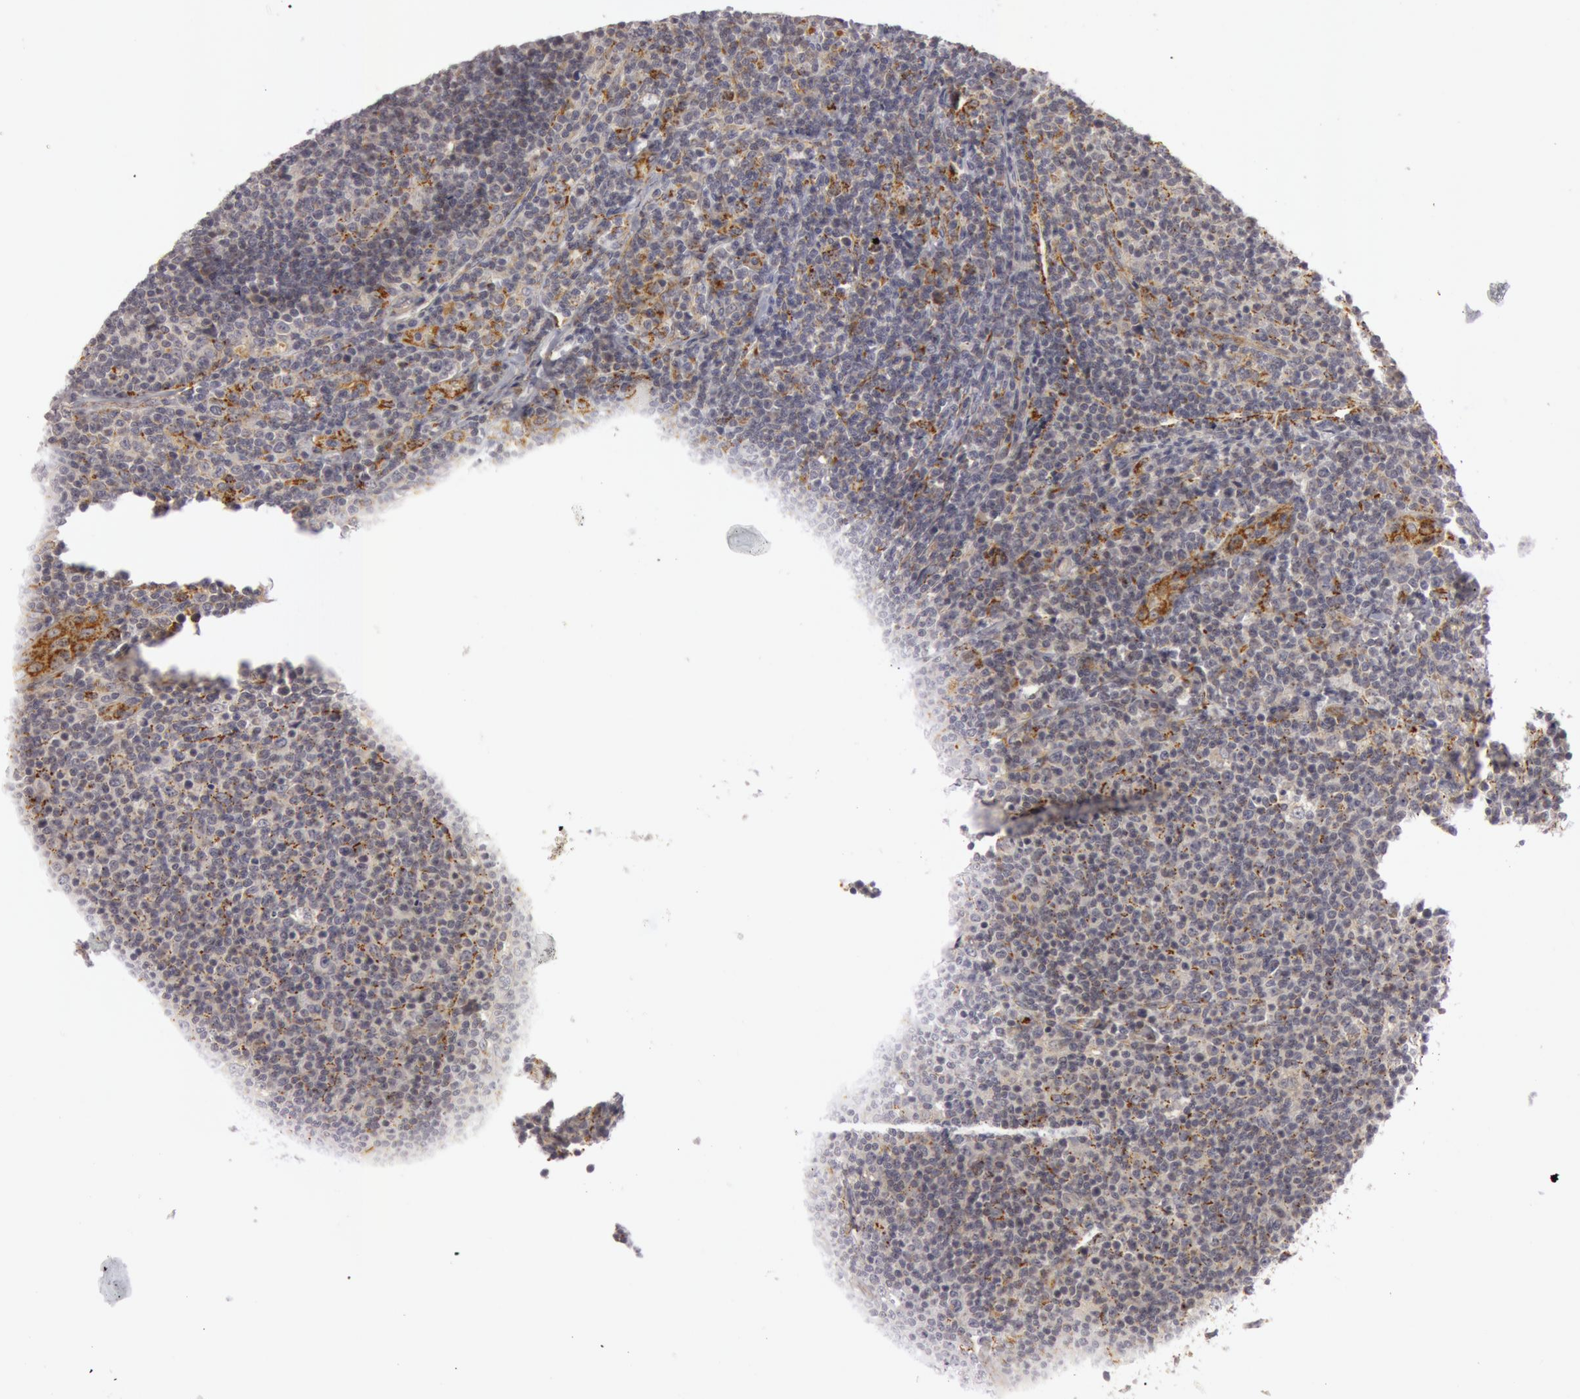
{"staining": {"intensity": "moderate", "quantity": ">75%", "location": "cytoplasmic/membranous"}, "tissue": "lymphoma", "cell_type": "Tumor cells", "image_type": "cancer", "snomed": [{"axis": "morphology", "description": "Malignant lymphoma, non-Hodgkin's type, Low grade"}, {"axis": "topography", "description": "Lymph node"}], "caption": "Protein expression analysis of low-grade malignant lymphoma, non-Hodgkin's type displays moderate cytoplasmic/membranous positivity in about >75% of tumor cells.", "gene": "C7", "patient": {"sex": "male", "age": 74}}